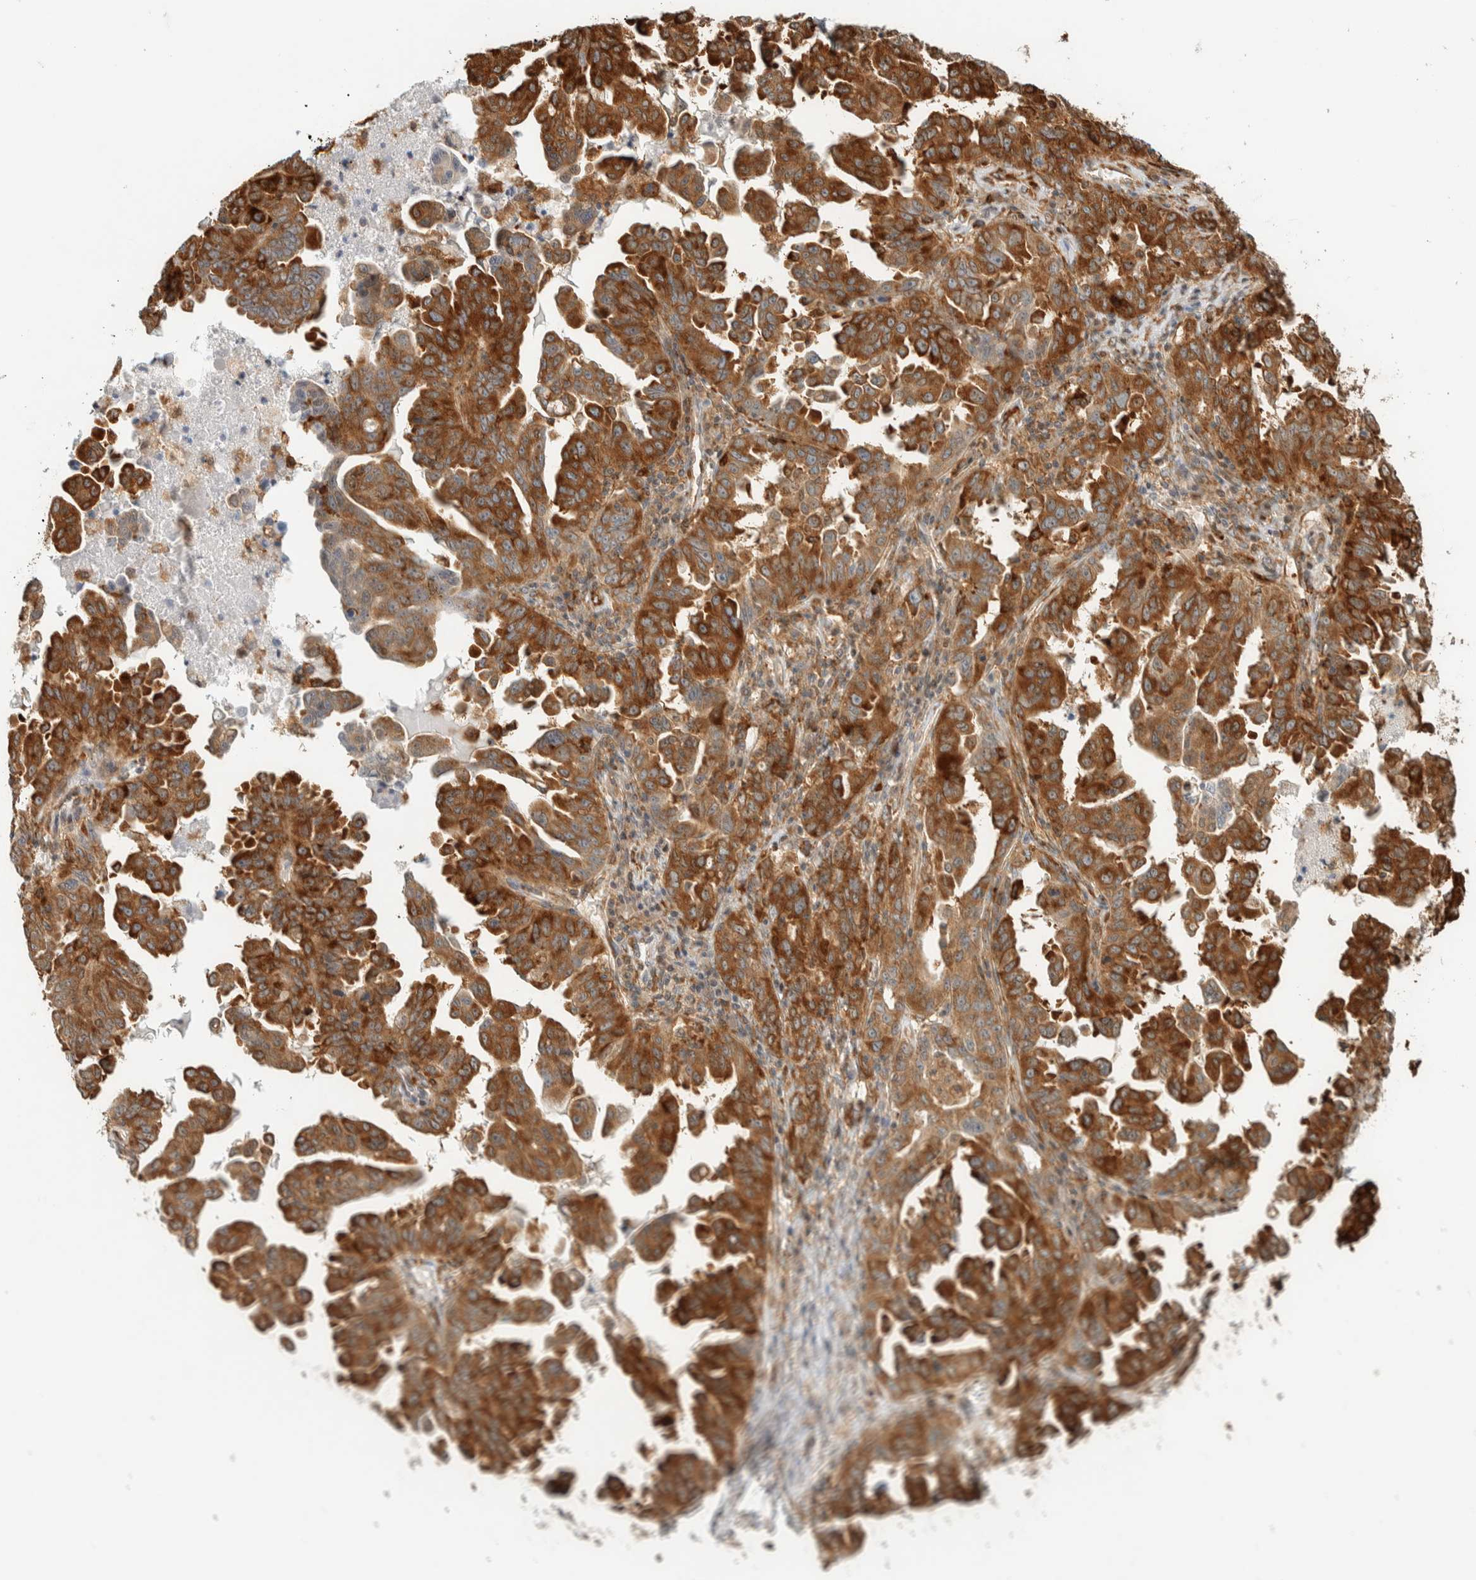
{"staining": {"intensity": "strong", "quantity": ">75%", "location": "cytoplasmic/membranous"}, "tissue": "ovarian cancer", "cell_type": "Tumor cells", "image_type": "cancer", "snomed": [{"axis": "morphology", "description": "Carcinoma, endometroid"}, {"axis": "topography", "description": "Ovary"}], "caption": "IHC staining of ovarian cancer, which exhibits high levels of strong cytoplasmic/membranous staining in approximately >75% of tumor cells indicating strong cytoplasmic/membranous protein positivity. The staining was performed using DAB (brown) for protein detection and nuclei were counterstained in hematoxylin (blue).", "gene": "LLGL2", "patient": {"sex": "female", "age": 62}}